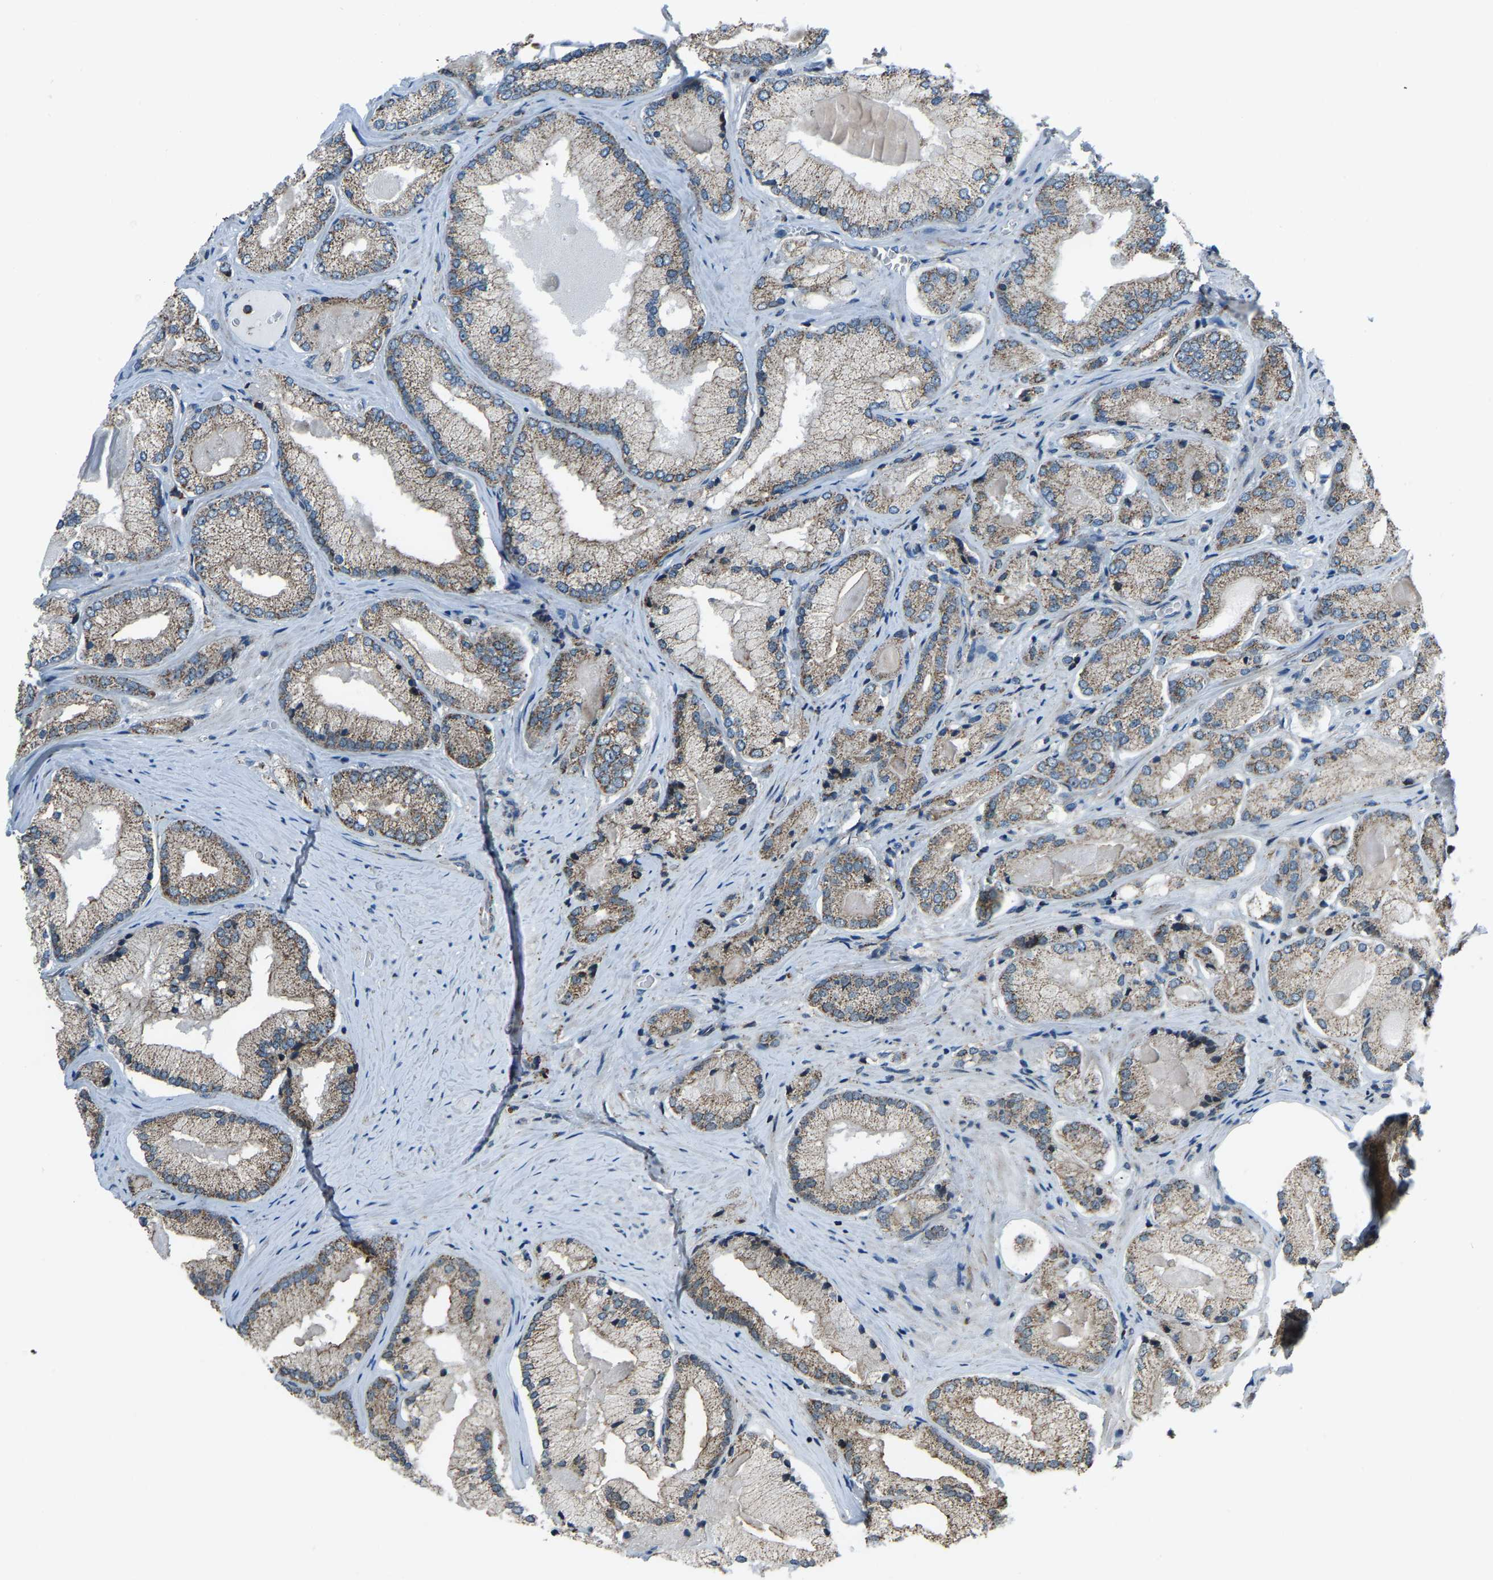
{"staining": {"intensity": "weak", "quantity": "25%-75%", "location": "cytoplasmic/membranous"}, "tissue": "prostate cancer", "cell_type": "Tumor cells", "image_type": "cancer", "snomed": [{"axis": "morphology", "description": "Adenocarcinoma, Low grade"}, {"axis": "topography", "description": "Prostate"}], "caption": "Protein expression analysis of prostate adenocarcinoma (low-grade) exhibits weak cytoplasmic/membranous staining in about 25%-75% of tumor cells. The protein is stained brown, and the nuclei are stained in blue (DAB (3,3'-diaminobenzidine) IHC with brightfield microscopy, high magnification).", "gene": "RBM33", "patient": {"sex": "male", "age": 65}}